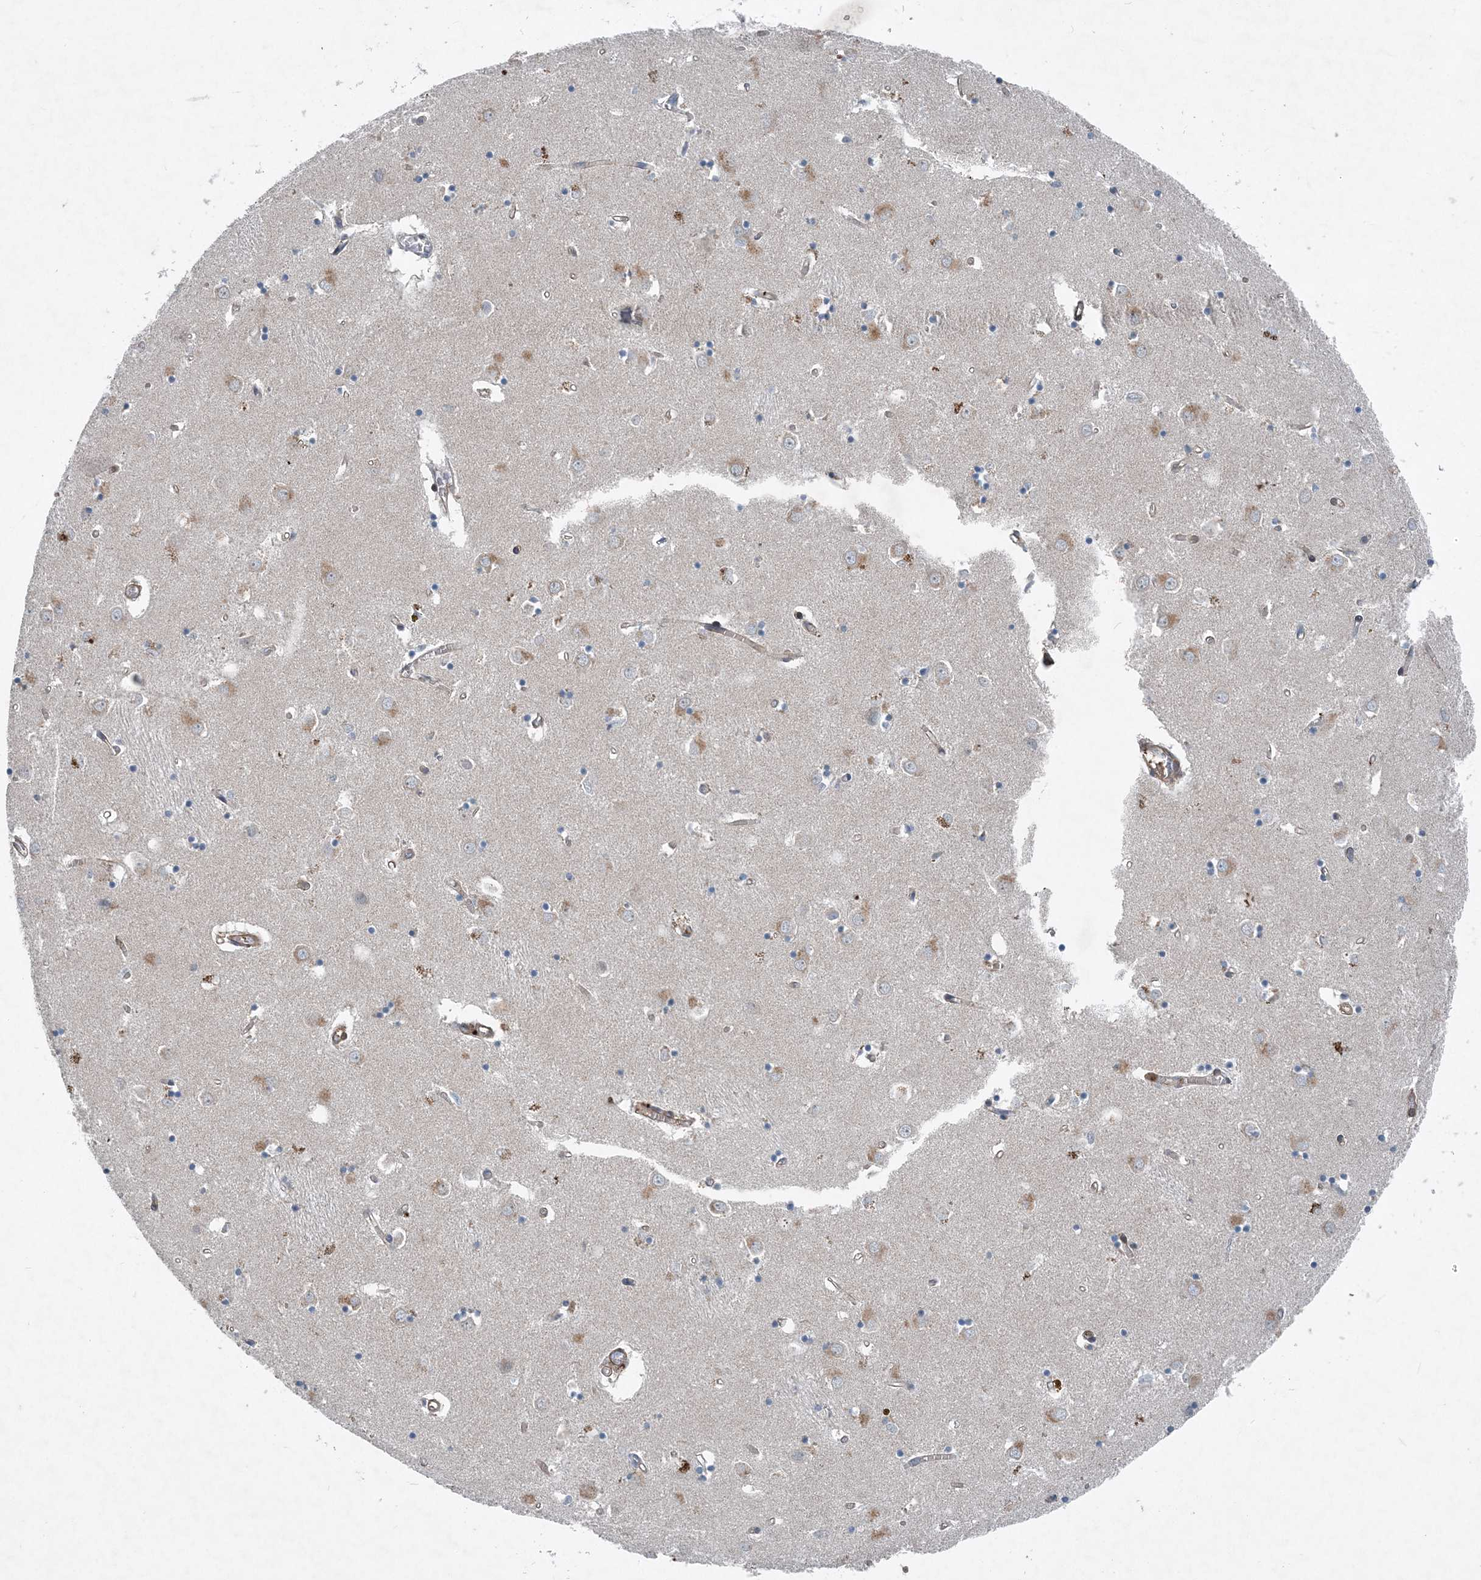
{"staining": {"intensity": "negative", "quantity": "none", "location": "none"}, "tissue": "caudate", "cell_type": "Glial cells", "image_type": "normal", "snomed": [{"axis": "morphology", "description": "Normal tissue, NOS"}, {"axis": "topography", "description": "Lateral ventricle wall"}], "caption": "The photomicrograph reveals no staining of glial cells in normal caudate. (DAB (3,3'-diaminobenzidine) immunohistochemistry visualized using brightfield microscopy, high magnification).", "gene": "DGUOK", "patient": {"sex": "male", "age": 70}}